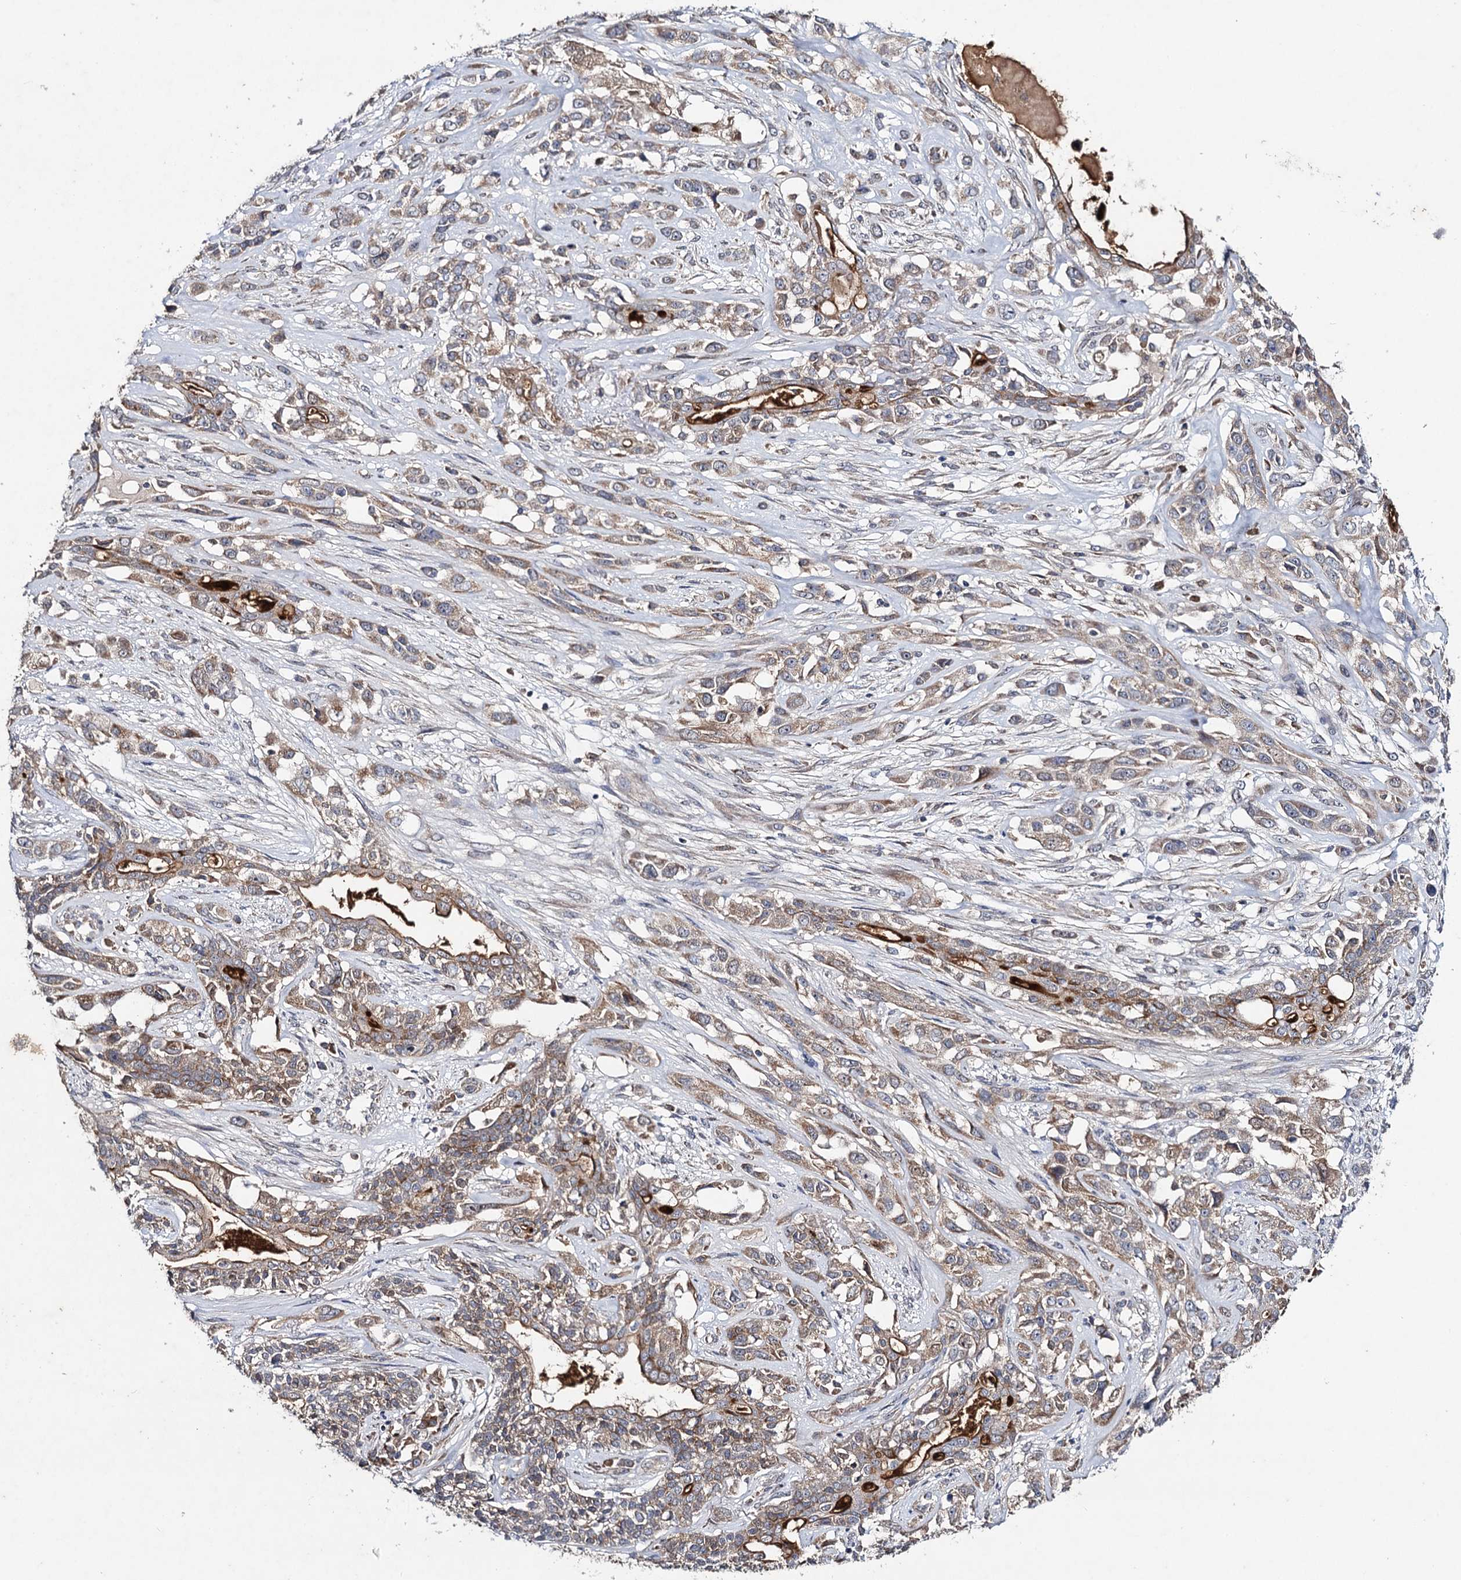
{"staining": {"intensity": "weak", "quantity": ">75%", "location": "cytoplasmic/membranous"}, "tissue": "lung cancer", "cell_type": "Tumor cells", "image_type": "cancer", "snomed": [{"axis": "morphology", "description": "Squamous cell carcinoma, NOS"}, {"axis": "topography", "description": "Lung"}], "caption": "Brown immunohistochemical staining in human lung cancer demonstrates weak cytoplasmic/membranous positivity in approximately >75% of tumor cells. The staining is performed using DAB (3,3'-diaminobenzidine) brown chromogen to label protein expression. The nuclei are counter-stained blue using hematoxylin.", "gene": "VPS37D", "patient": {"sex": "female", "age": 70}}